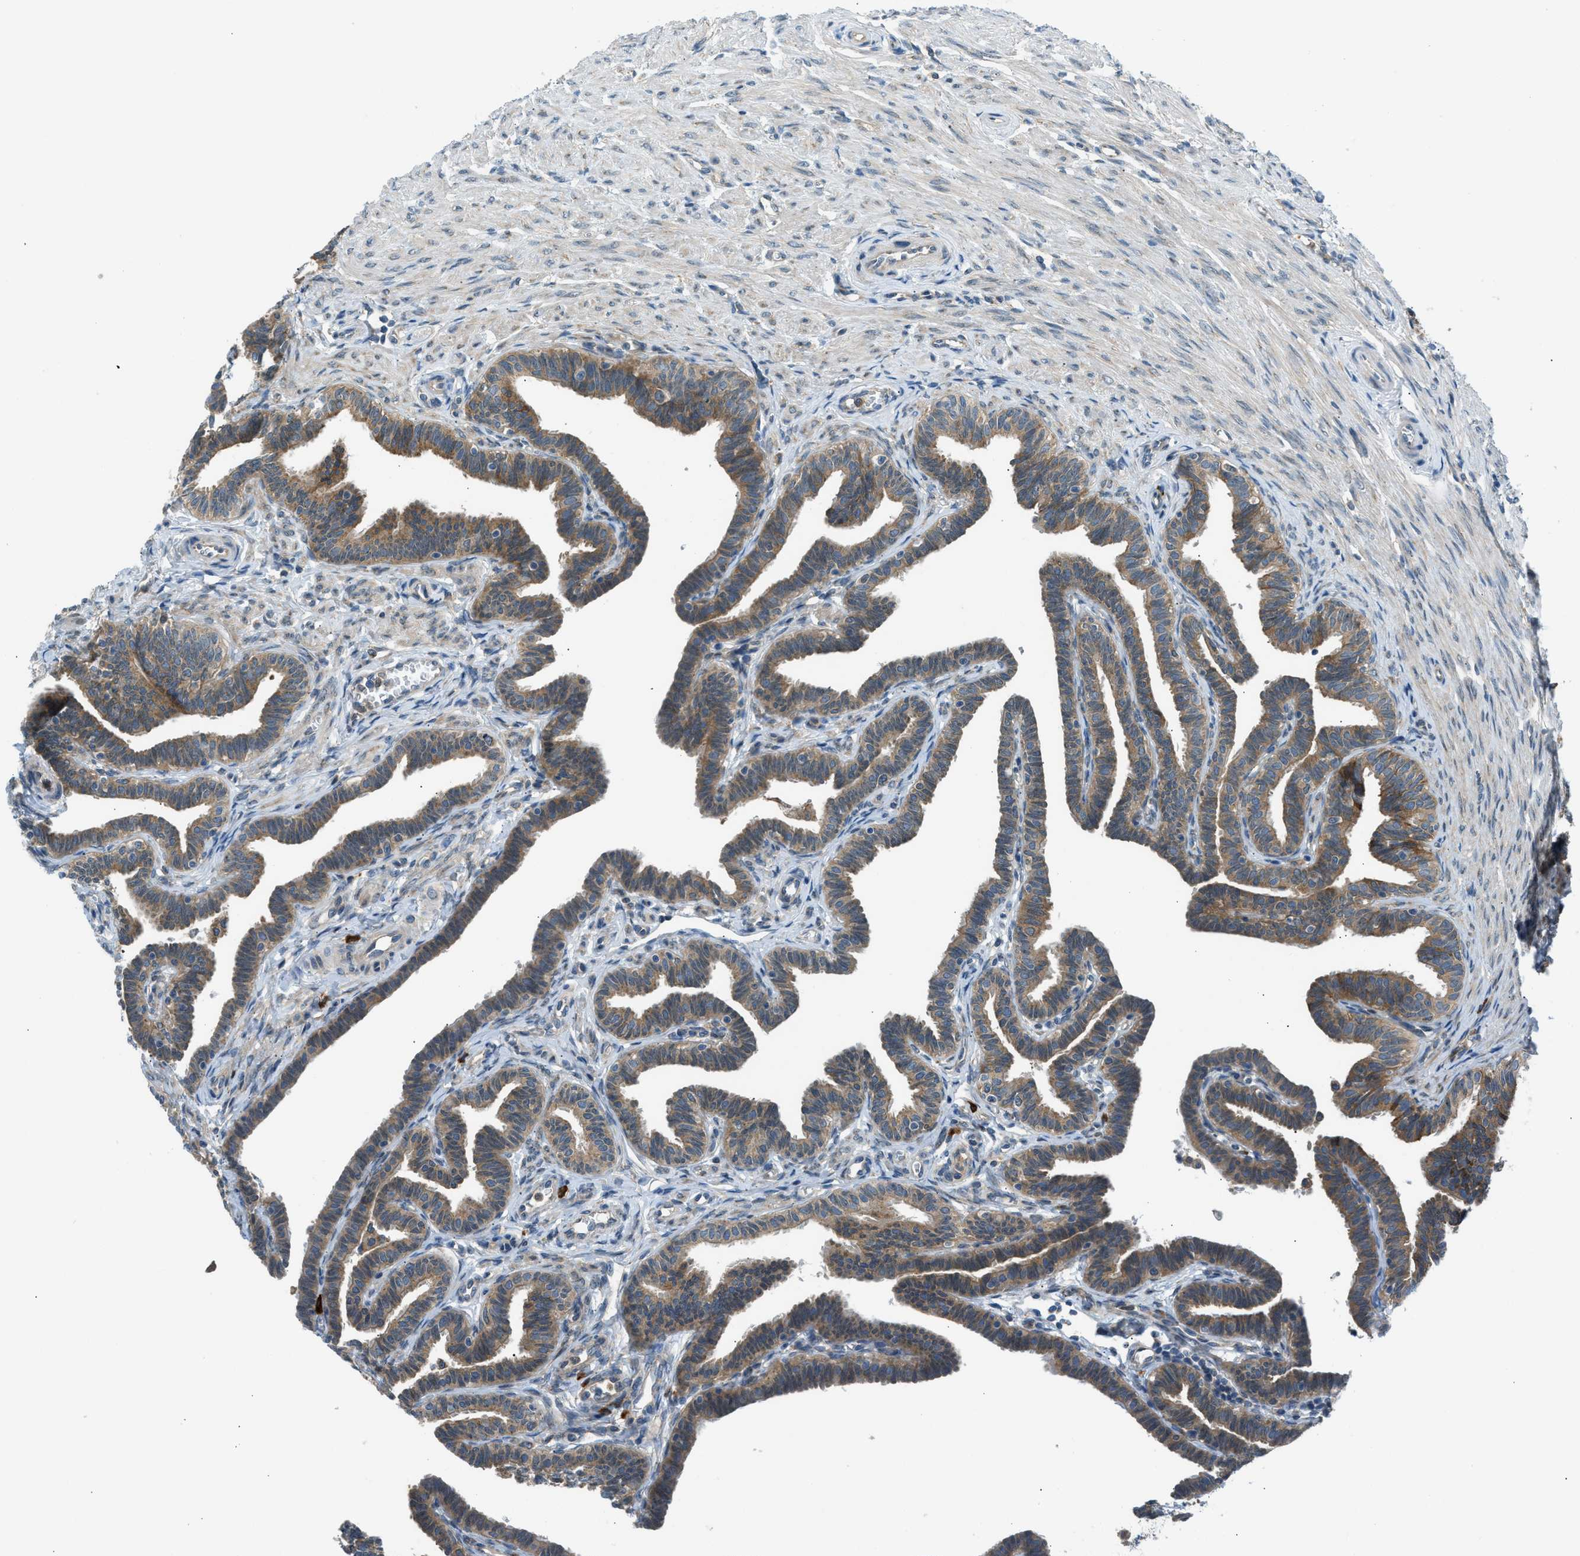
{"staining": {"intensity": "weak", "quantity": ">75%", "location": "cytoplasmic/membranous"}, "tissue": "fallopian tube", "cell_type": "Glandular cells", "image_type": "normal", "snomed": [{"axis": "morphology", "description": "Normal tissue, NOS"}, {"axis": "topography", "description": "Fallopian tube"}, {"axis": "topography", "description": "Ovary"}], "caption": "Weak cytoplasmic/membranous protein expression is seen in about >75% of glandular cells in fallopian tube. Using DAB (brown) and hematoxylin (blue) stains, captured at high magnification using brightfield microscopy.", "gene": "EDARADD", "patient": {"sex": "female", "age": 23}}